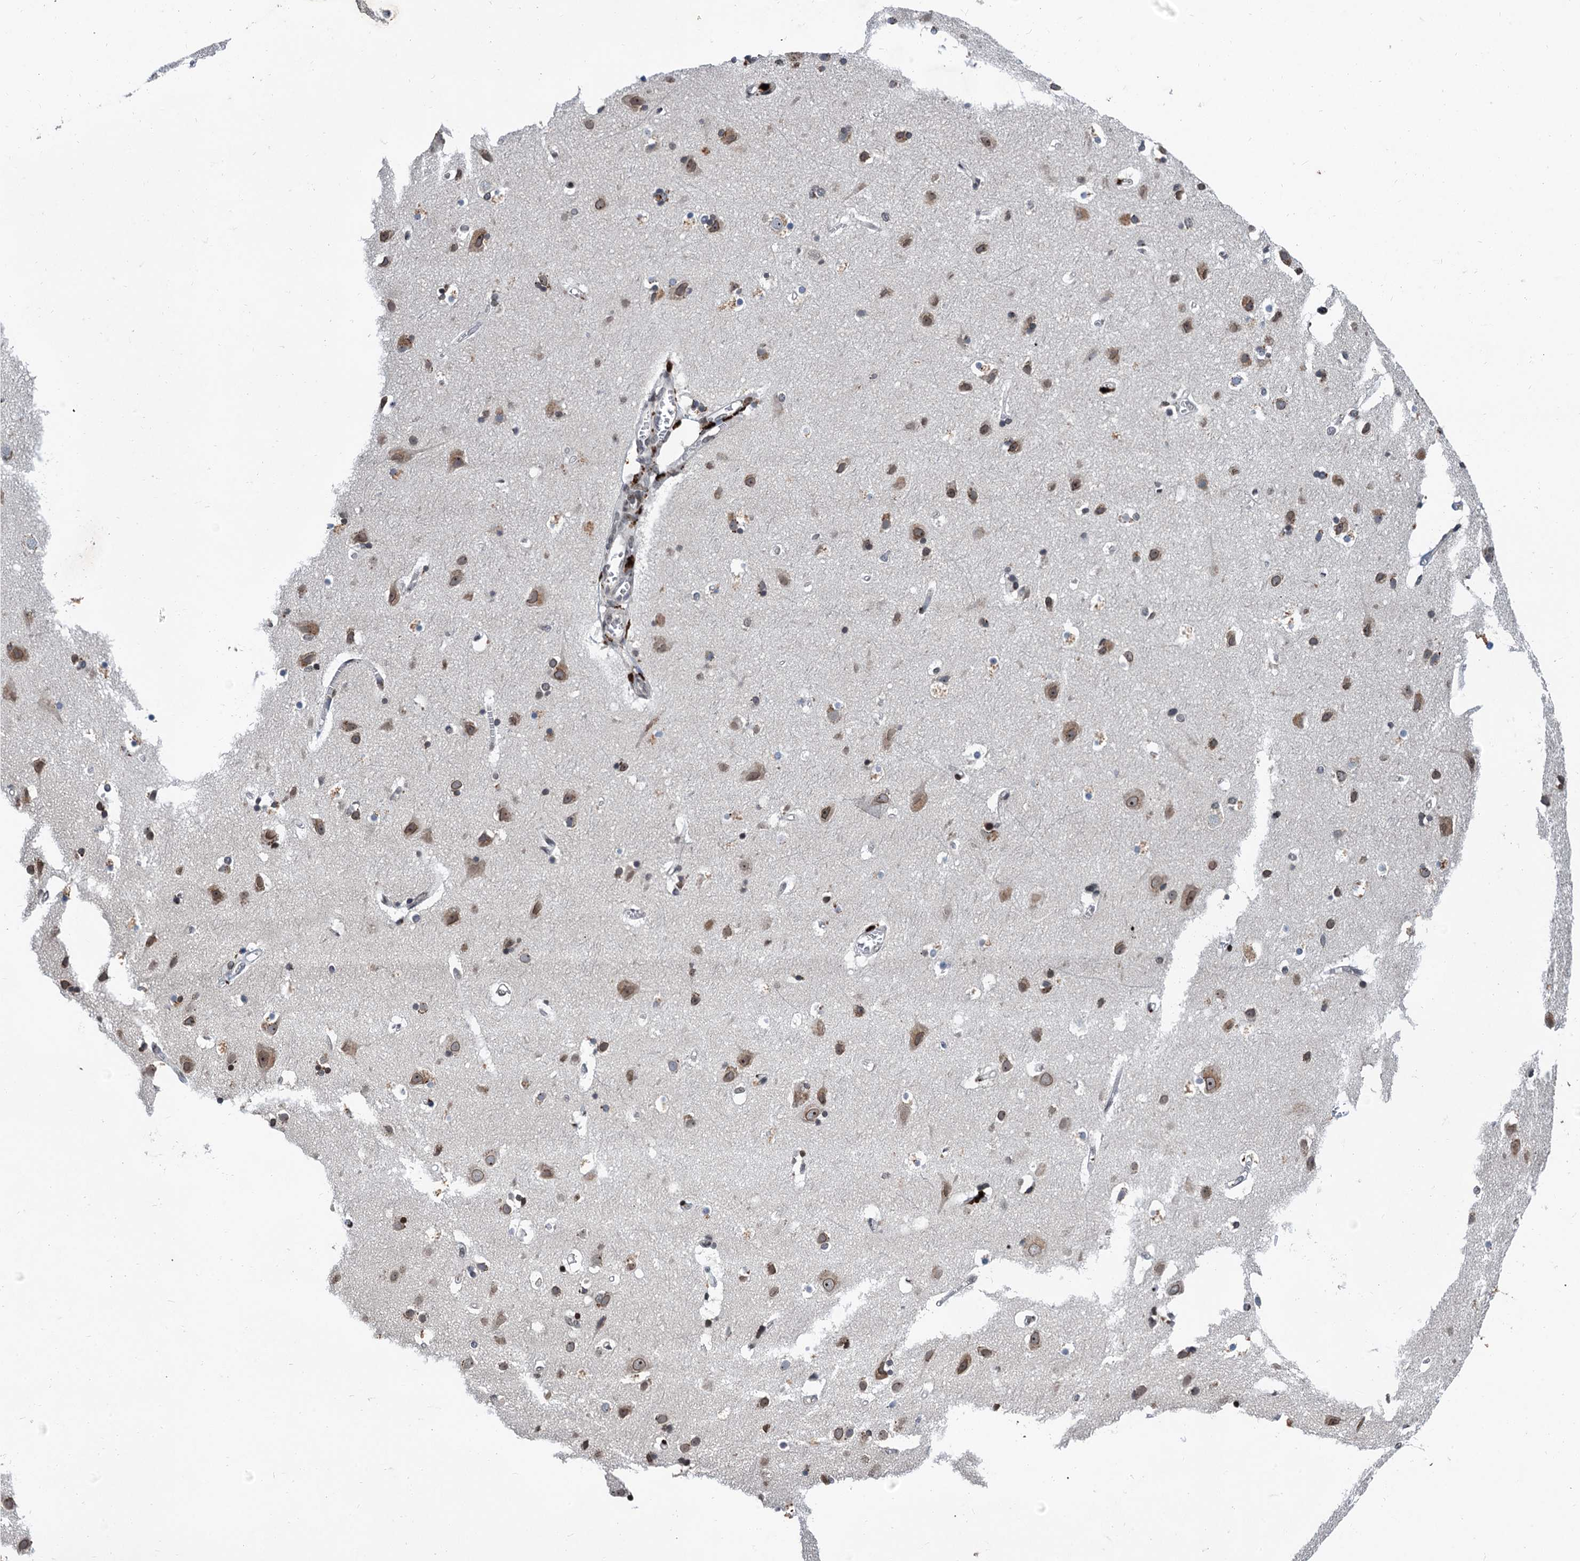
{"staining": {"intensity": "moderate", "quantity": "25%-75%", "location": "nuclear"}, "tissue": "cerebral cortex", "cell_type": "Endothelial cells", "image_type": "normal", "snomed": [{"axis": "morphology", "description": "Normal tissue, NOS"}, {"axis": "topography", "description": "Cerebral cortex"}], "caption": "This image reveals immunohistochemistry staining of benign cerebral cortex, with medium moderate nuclear staining in approximately 25%-75% of endothelial cells.", "gene": "FAM217B", "patient": {"sex": "male", "age": 54}}